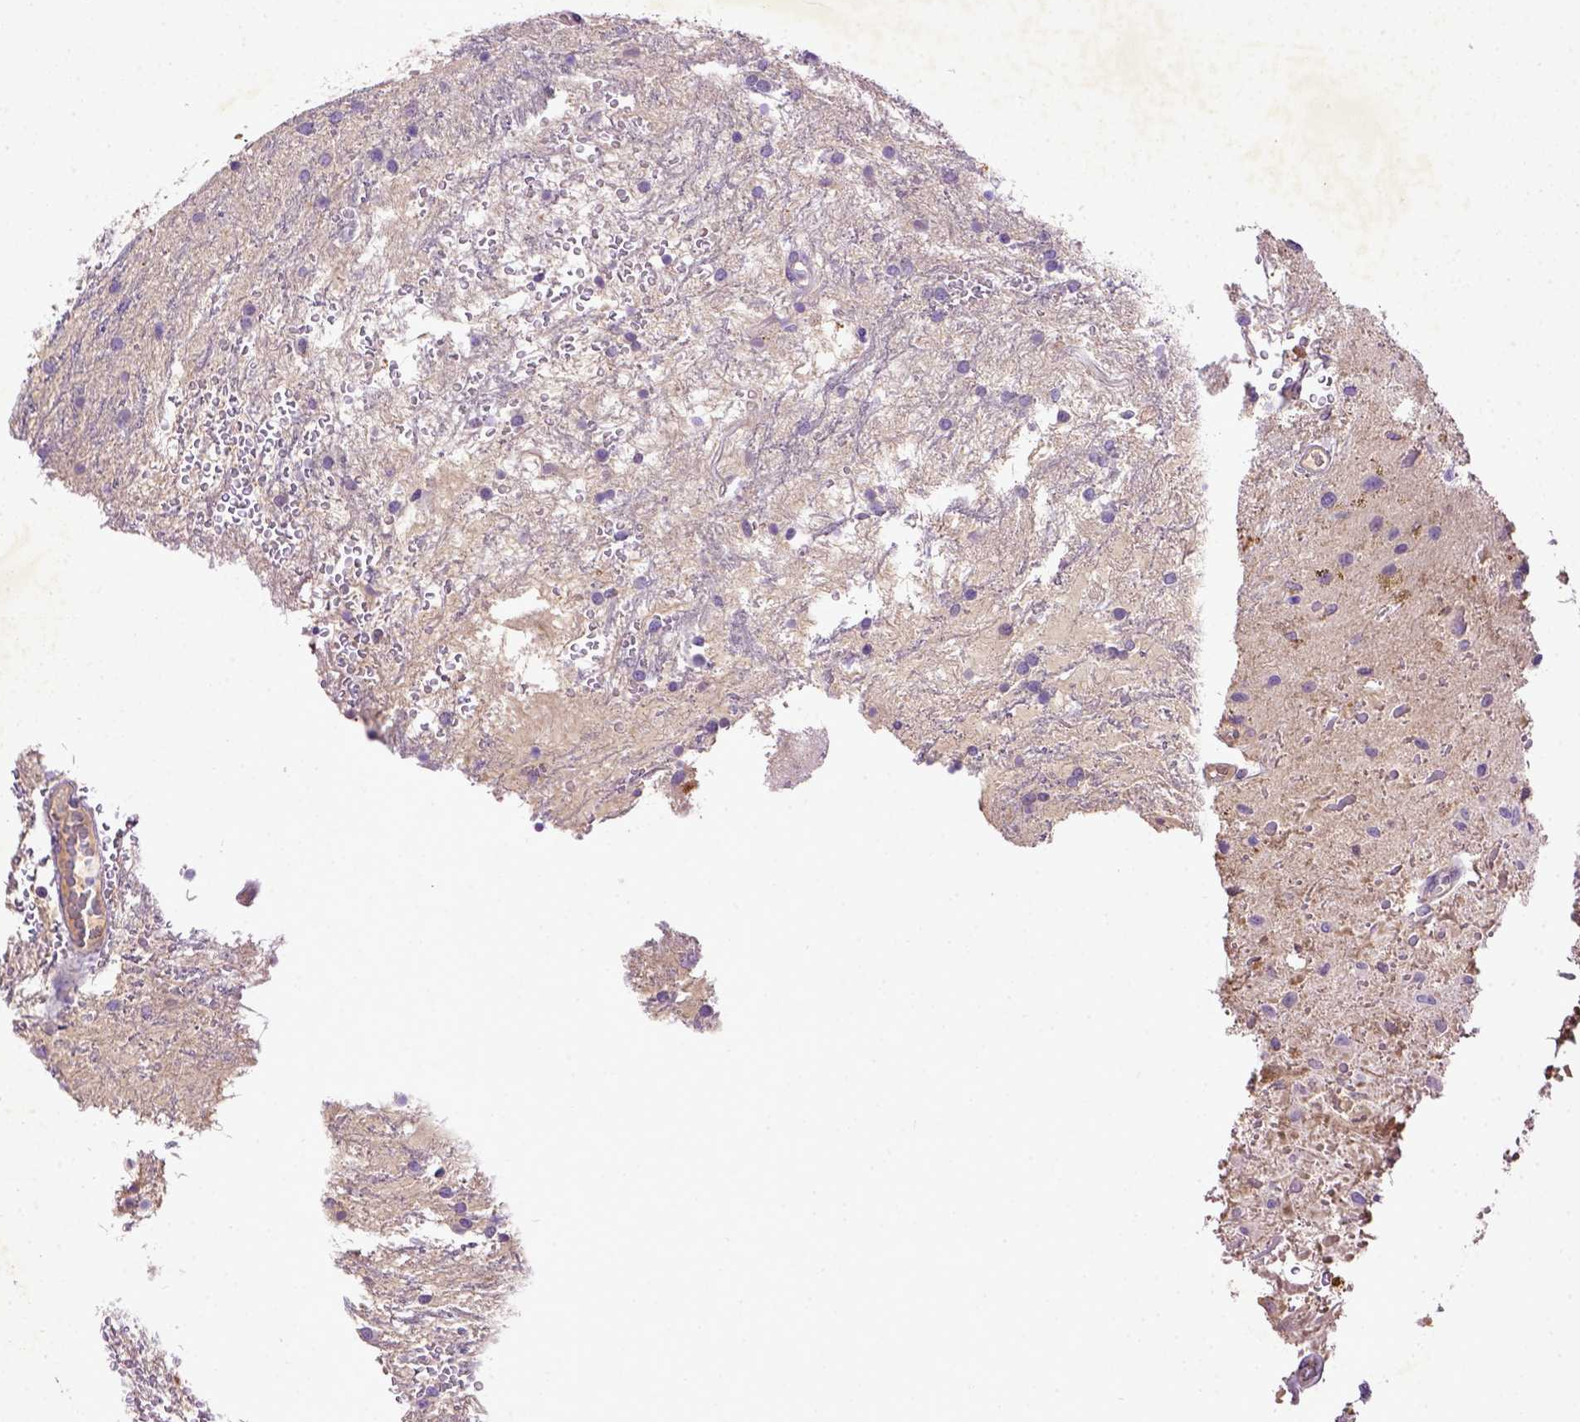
{"staining": {"intensity": "negative", "quantity": "none", "location": "none"}, "tissue": "glioma", "cell_type": "Tumor cells", "image_type": "cancer", "snomed": [{"axis": "morphology", "description": "Glioma, malignant, Low grade"}, {"axis": "topography", "description": "Cerebellum"}], "caption": "Tumor cells show no significant protein positivity in malignant low-grade glioma.", "gene": "DEPDC1B", "patient": {"sex": "female", "age": 14}}